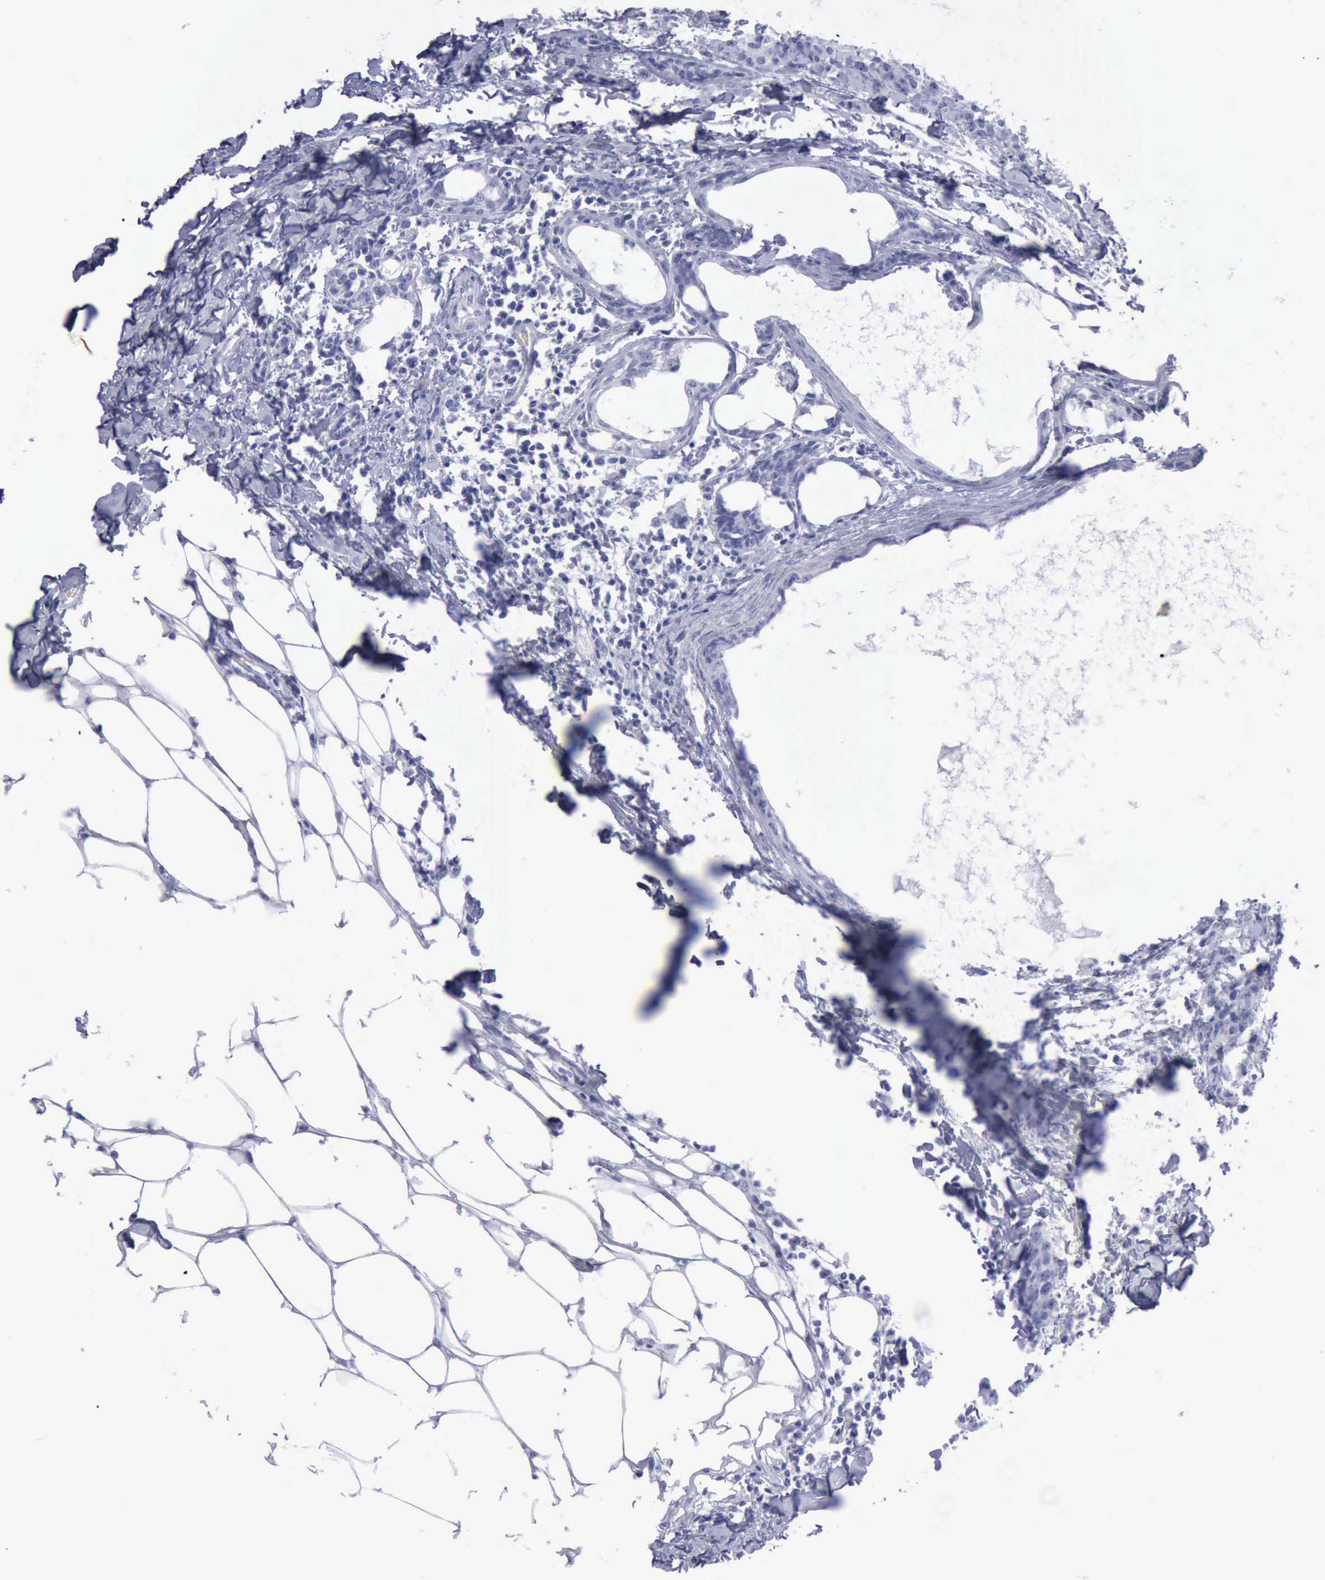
{"staining": {"intensity": "negative", "quantity": "none", "location": "none"}, "tissue": "breast cancer", "cell_type": "Tumor cells", "image_type": "cancer", "snomed": [{"axis": "morphology", "description": "Duct carcinoma"}, {"axis": "topography", "description": "Breast"}], "caption": "The histopathology image displays no significant expression in tumor cells of breast cancer (invasive ductal carcinoma).", "gene": "KRT13", "patient": {"sex": "female", "age": 40}}